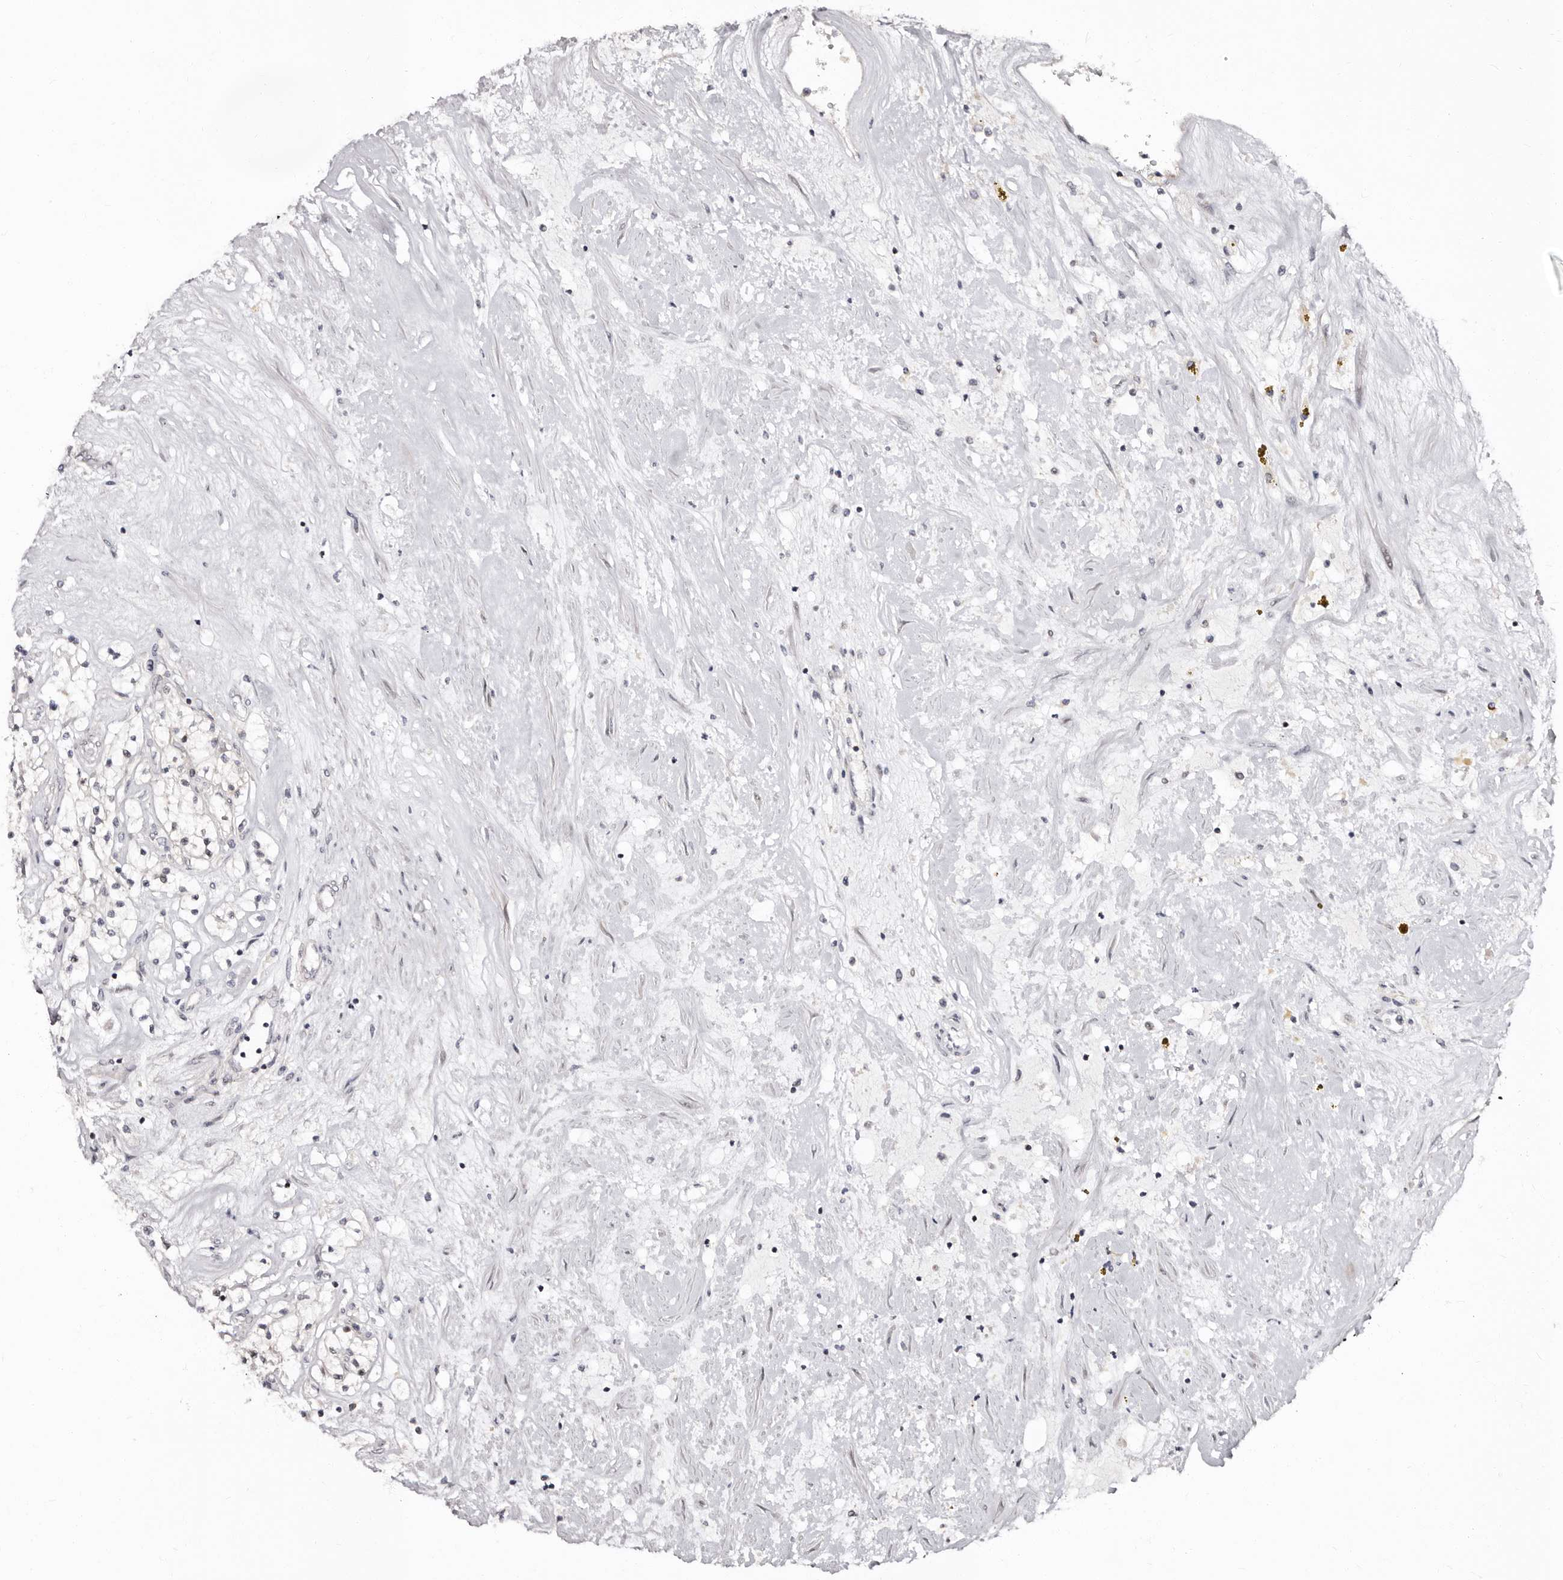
{"staining": {"intensity": "negative", "quantity": "none", "location": "none"}, "tissue": "renal cancer", "cell_type": "Tumor cells", "image_type": "cancer", "snomed": [{"axis": "morphology", "description": "Normal tissue, NOS"}, {"axis": "morphology", "description": "Adenocarcinoma, NOS"}, {"axis": "topography", "description": "Kidney"}], "caption": "This is a histopathology image of IHC staining of renal cancer (adenocarcinoma), which shows no positivity in tumor cells. (Stains: DAB (3,3'-diaminobenzidine) IHC with hematoxylin counter stain, Microscopy: brightfield microscopy at high magnification).", "gene": "PHF20L1", "patient": {"sex": "male", "age": 68}}